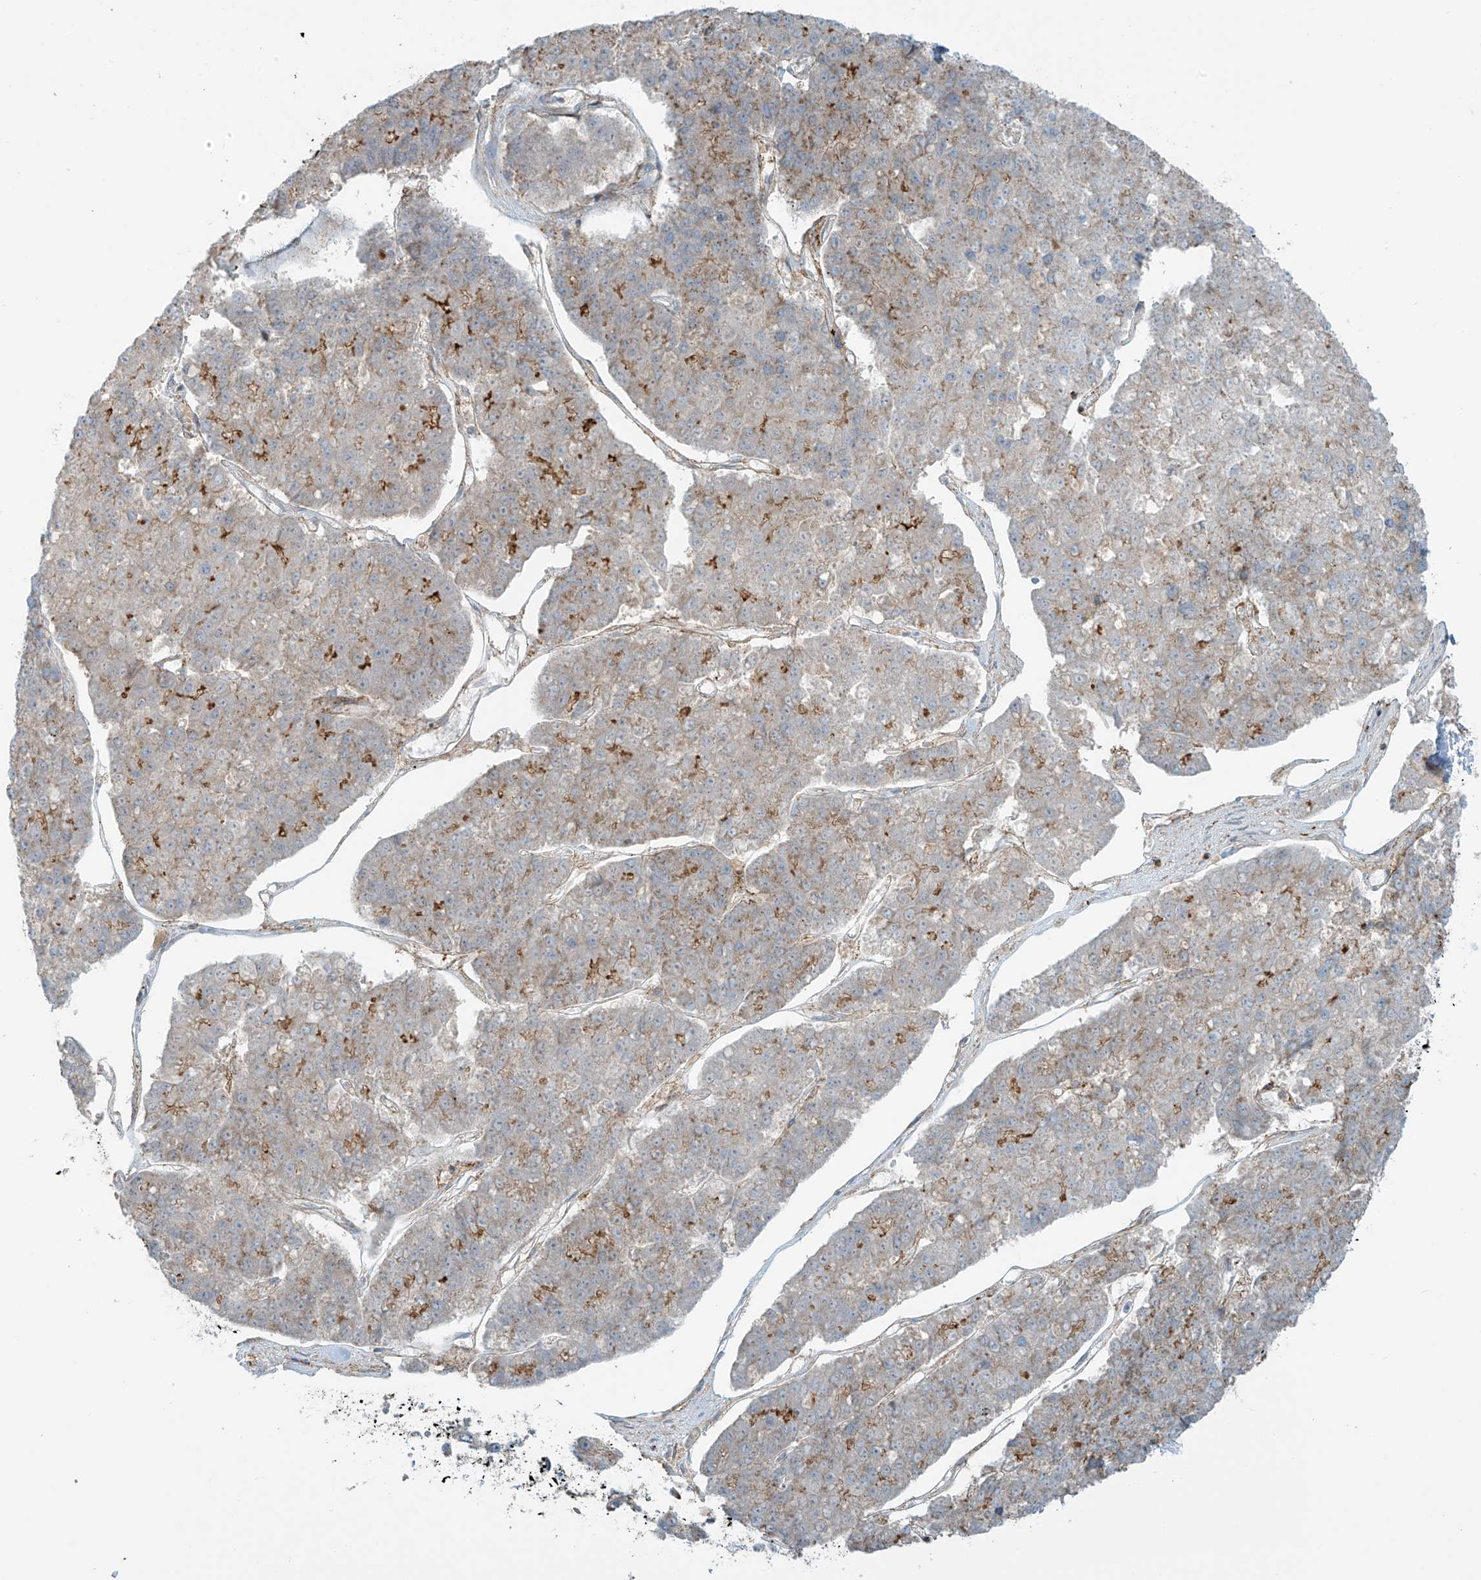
{"staining": {"intensity": "moderate", "quantity": "<25%", "location": "cytoplasmic/membranous"}, "tissue": "pancreatic cancer", "cell_type": "Tumor cells", "image_type": "cancer", "snomed": [{"axis": "morphology", "description": "Adenocarcinoma, NOS"}, {"axis": "topography", "description": "Pancreas"}], "caption": "Immunohistochemistry (IHC) photomicrograph of neoplastic tissue: human adenocarcinoma (pancreatic) stained using IHC demonstrates low levels of moderate protein expression localized specifically in the cytoplasmic/membranous of tumor cells, appearing as a cytoplasmic/membranous brown color.", "gene": "SLC9A2", "patient": {"sex": "male", "age": 50}}